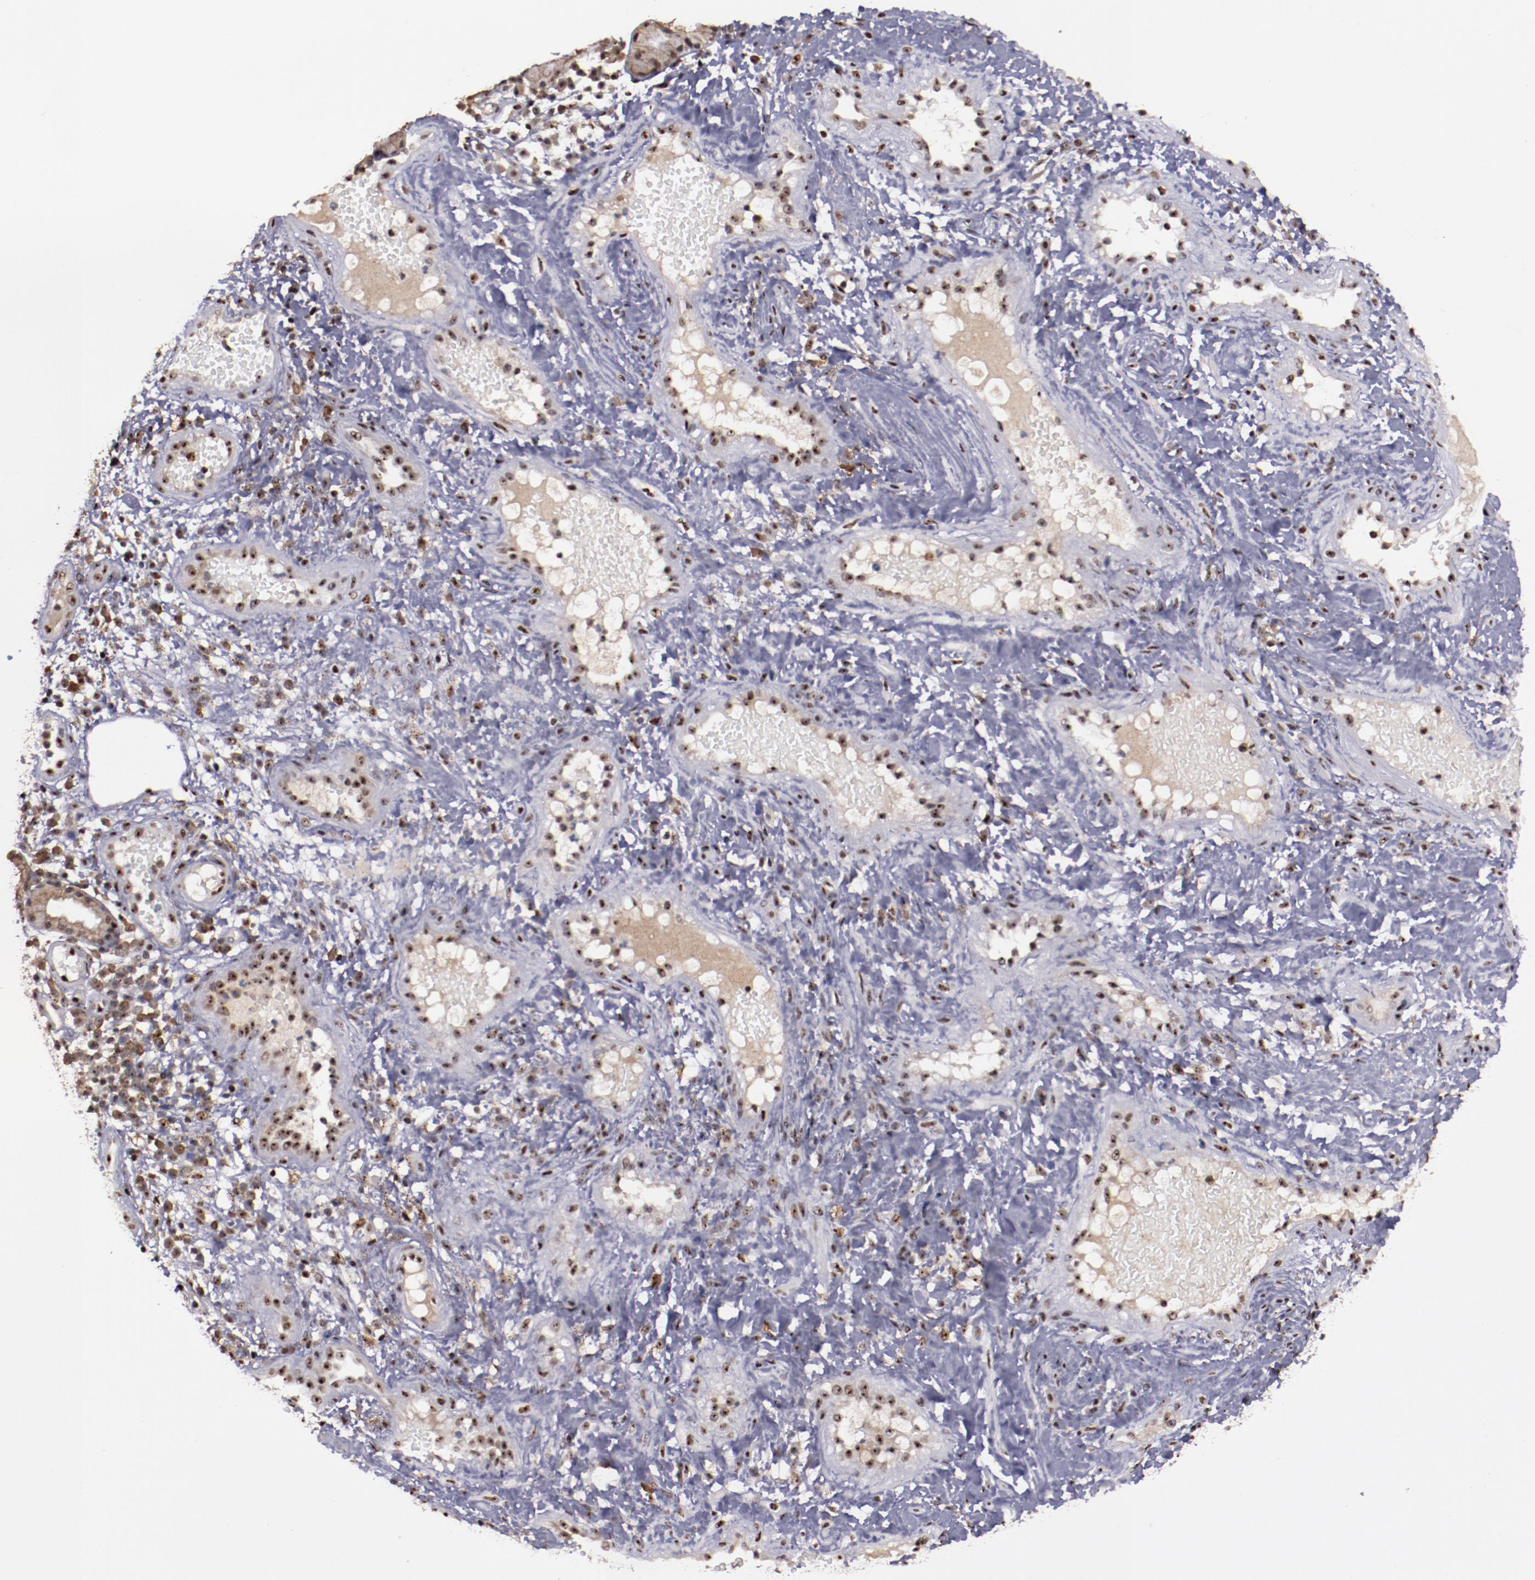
{"staining": {"intensity": "moderate", "quantity": "25%-75%", "location": "cytoplasmic/membranous,nuclear"}, "tissue": "nasopharynx", "cell_type": "Respiratory epithelial cells", "image_type": "normal", "snomed": [{"axis": "morphology", "description": "Normal tissue, NOS"}, {"axis": "morphology", "description": "Inflammation, NOS"}, {"axis": "morphology", "description": "Malignant melanoma, Metastatic site"}, {"axis": "topography", "description": "Nasopharynx"}], "caption": "Immunohistochemical staining of unremarkable human nasopharynx exhibits 25%-75% levels of moderate cytoplasmic/membranous,nuclear protein positivity in about 25%-75% of respiratory epithelial cells.", "gene": "DDX24", "patient": {"sex": "female", "age": 55}}